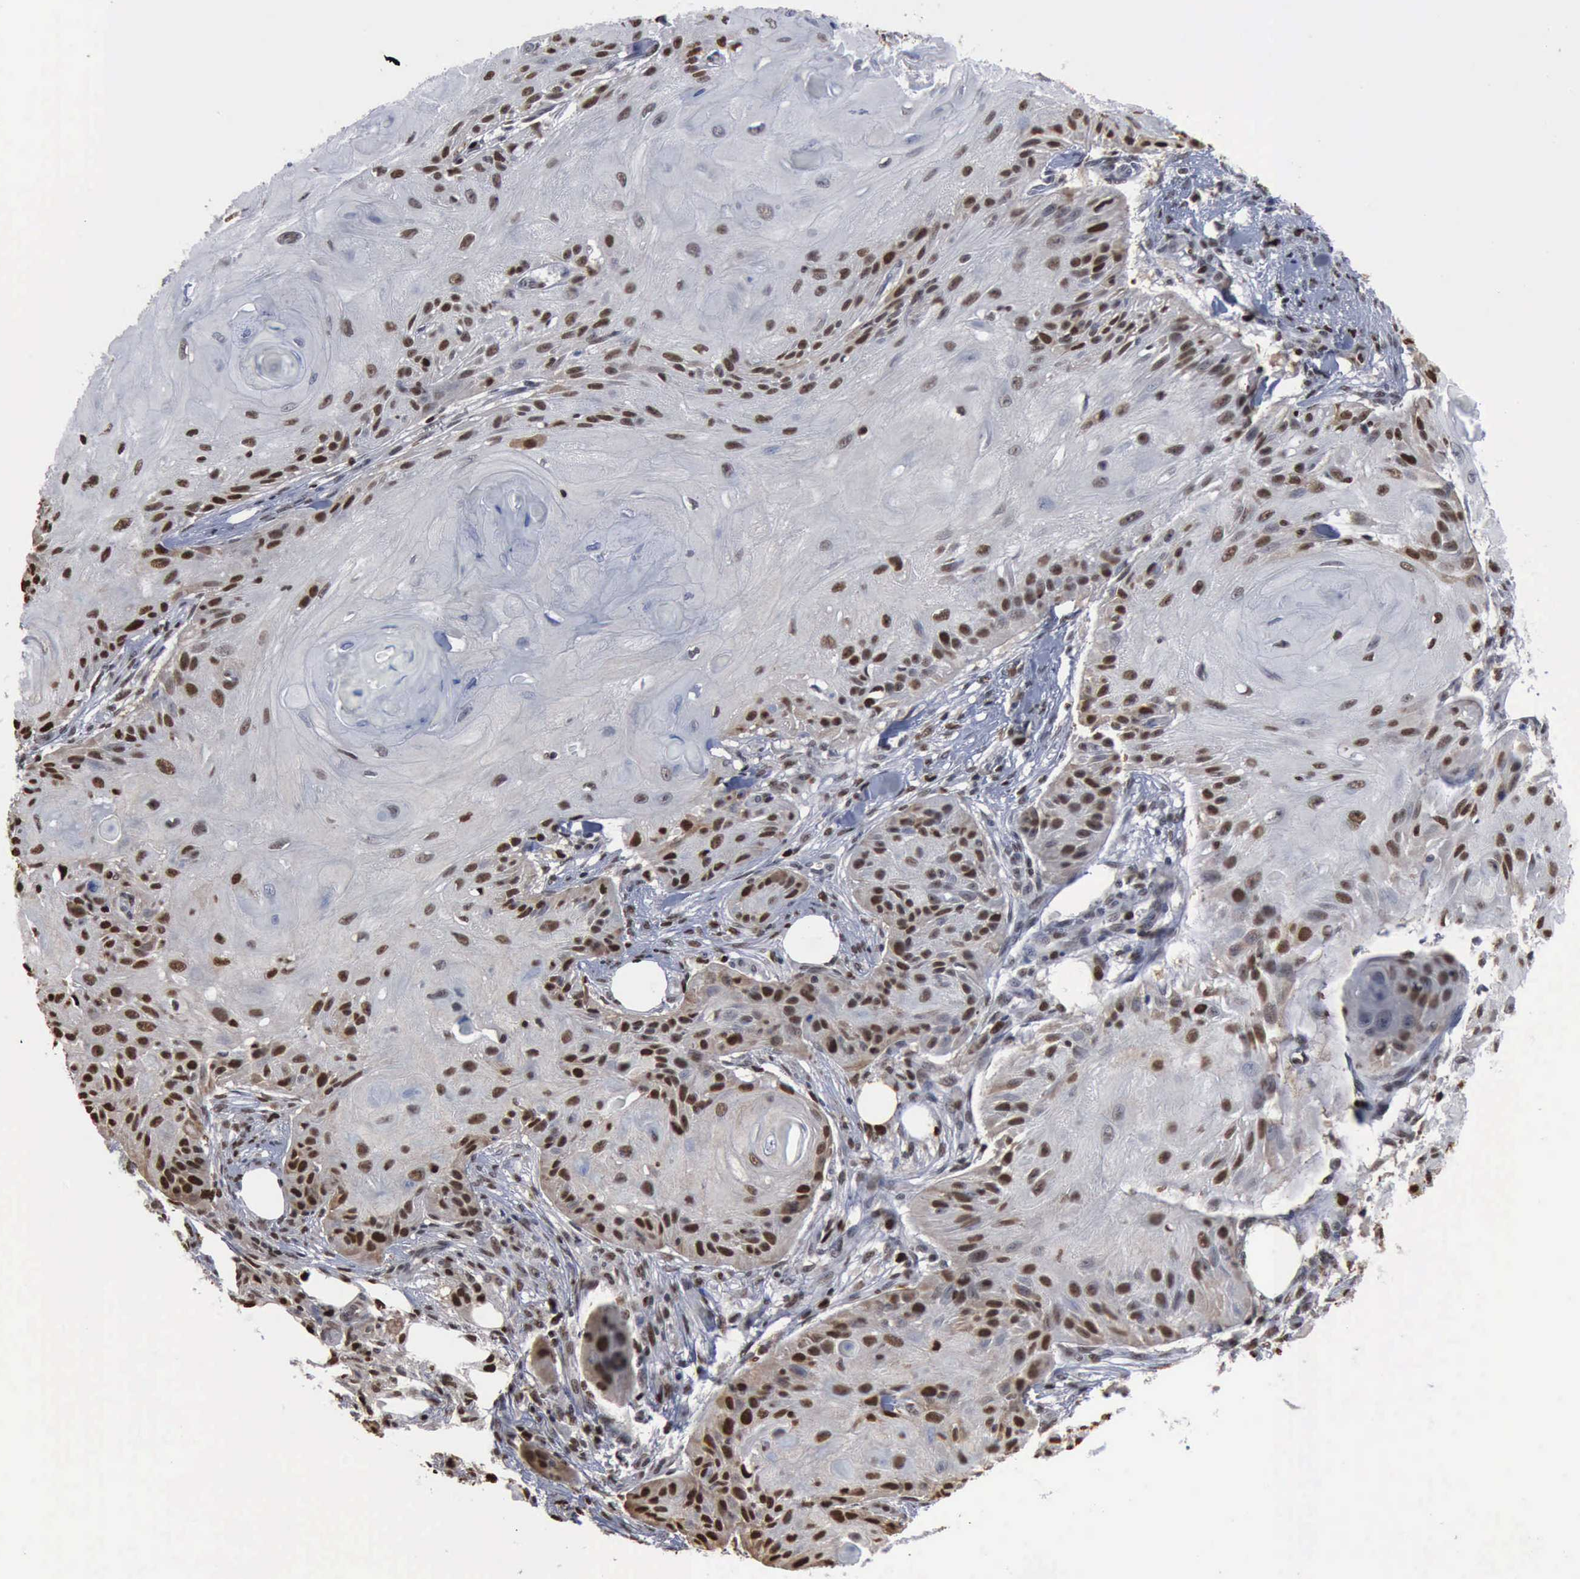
{"staining": {"intensity": "moderate", "quantity": "25%-75%", "location": "nuclear"}, "tissue": "skin cancer", "cell_type": "Tumor cells", "image_type": "cancer", "snomed": [{"axis": "morphology", "description": "Squamous cell carcinoma, NOS"}, {"axis": "topography", "description": "Skin"}], "caption": "Protein staining of squamous cell carcinoma (skin) tissue demonstrates moderate nuclear positivity in approximately 25%-75% of tumor cells. (Stains: DAB (3,3'-diaminobenzidine) in brown, nuclei in blue, Microscopy: brightfield microscopy at high magnification).", "gene": "PCNA", "patient": {"sex": "female", "age": 88}}